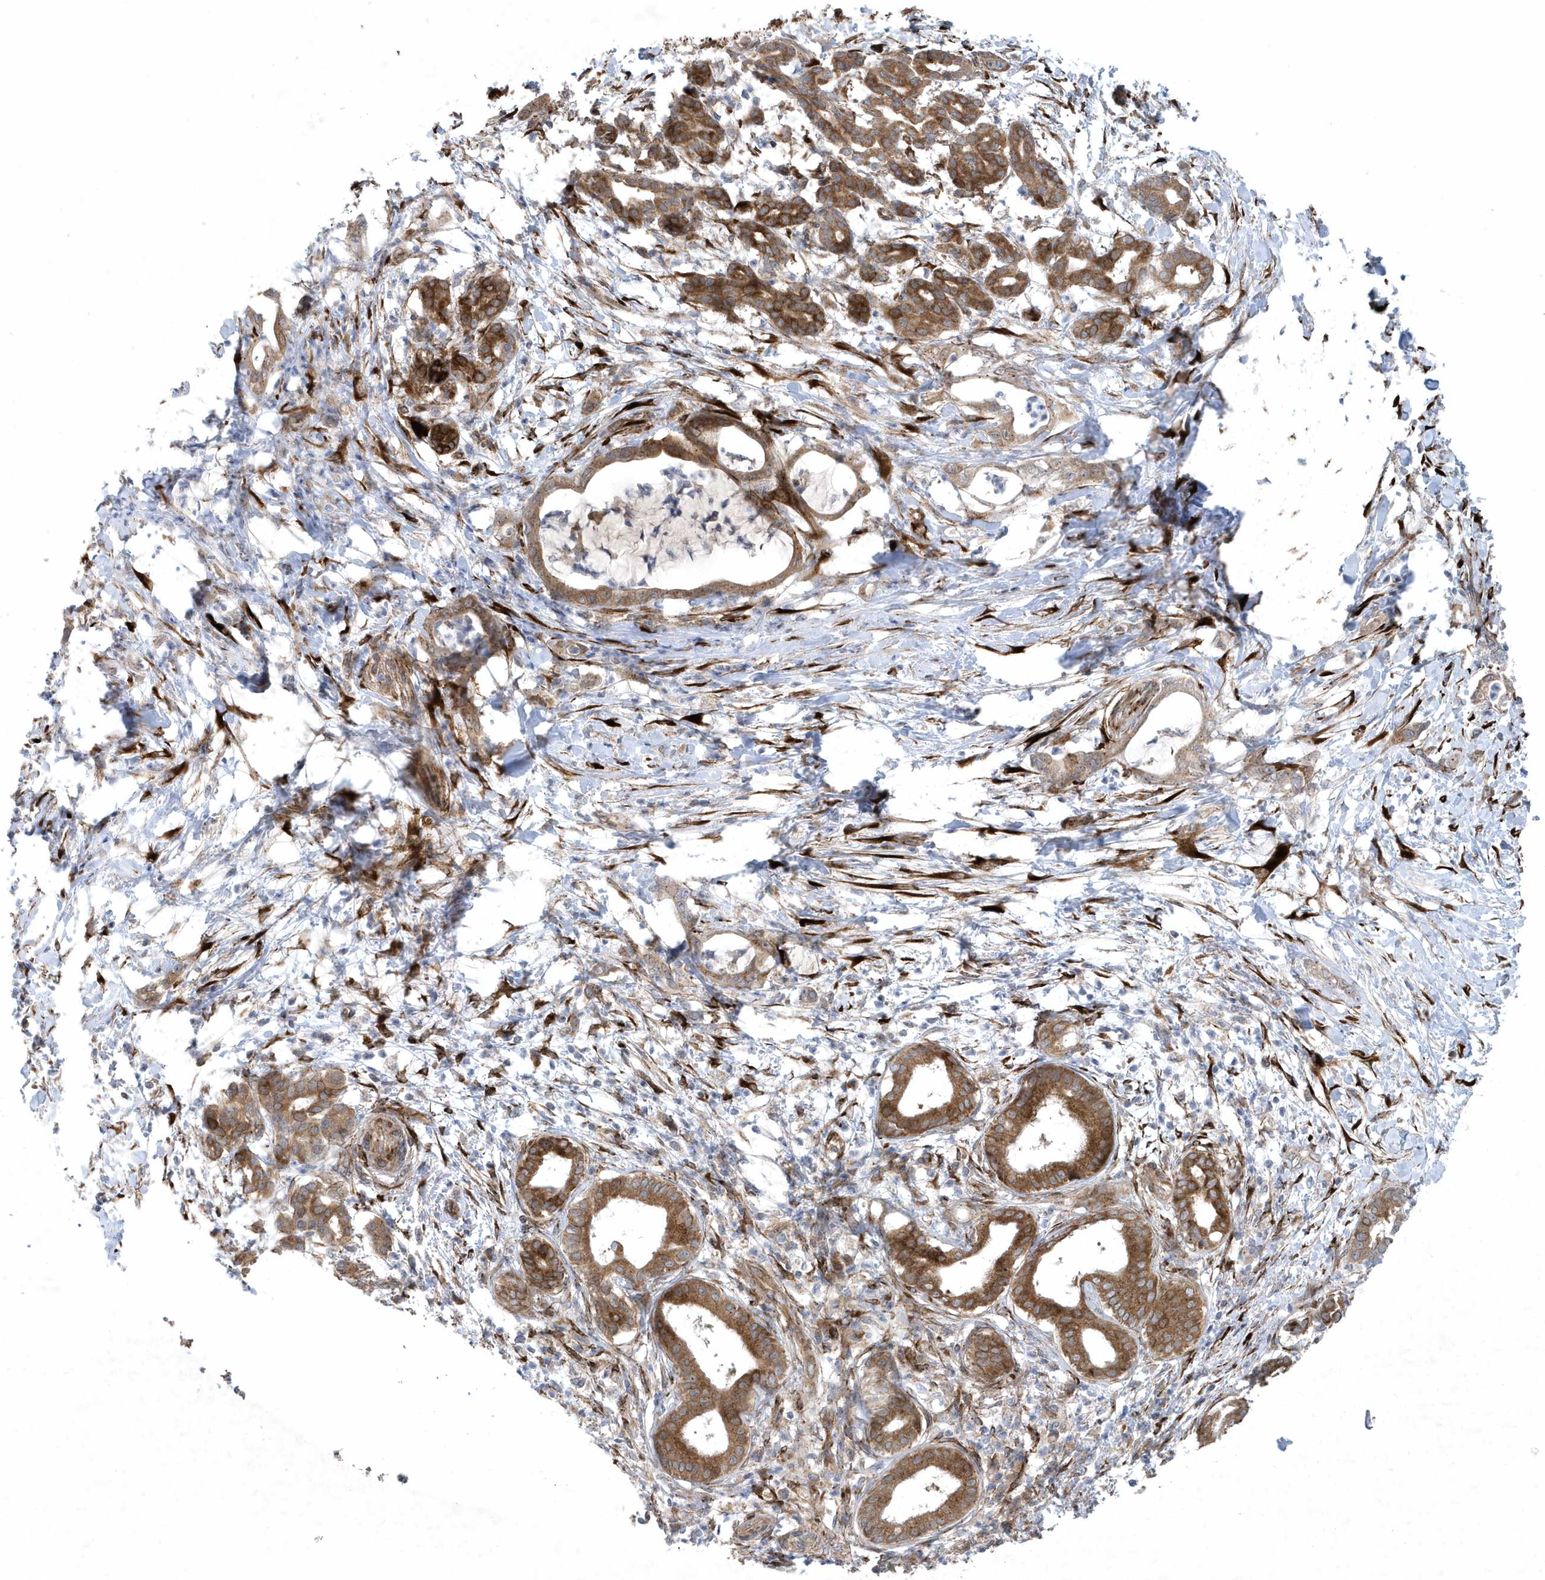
{"staining": {"intensity": "moderate", "quantity": ">75%", "location": "cytoplasmic/membranous"}, "tissue": "pancreatic cancer", "cell_type": "Tumor cells", "image_type": "cancer", "snomed": [{"axis": "morphology", "description": "Adenocarcinoma, NOS"}, {"axis": "topography", "description": "Pancreas"}], "caption": "Immunohistochemical staining of adenocarcinoma (pancreatic) reveals medium levels of moderate cytoplasmic/membranous staining in approximately >75% of tumor cells.", "gene": "FAM98A", "patient": {"sex": "female", "age": 55}}